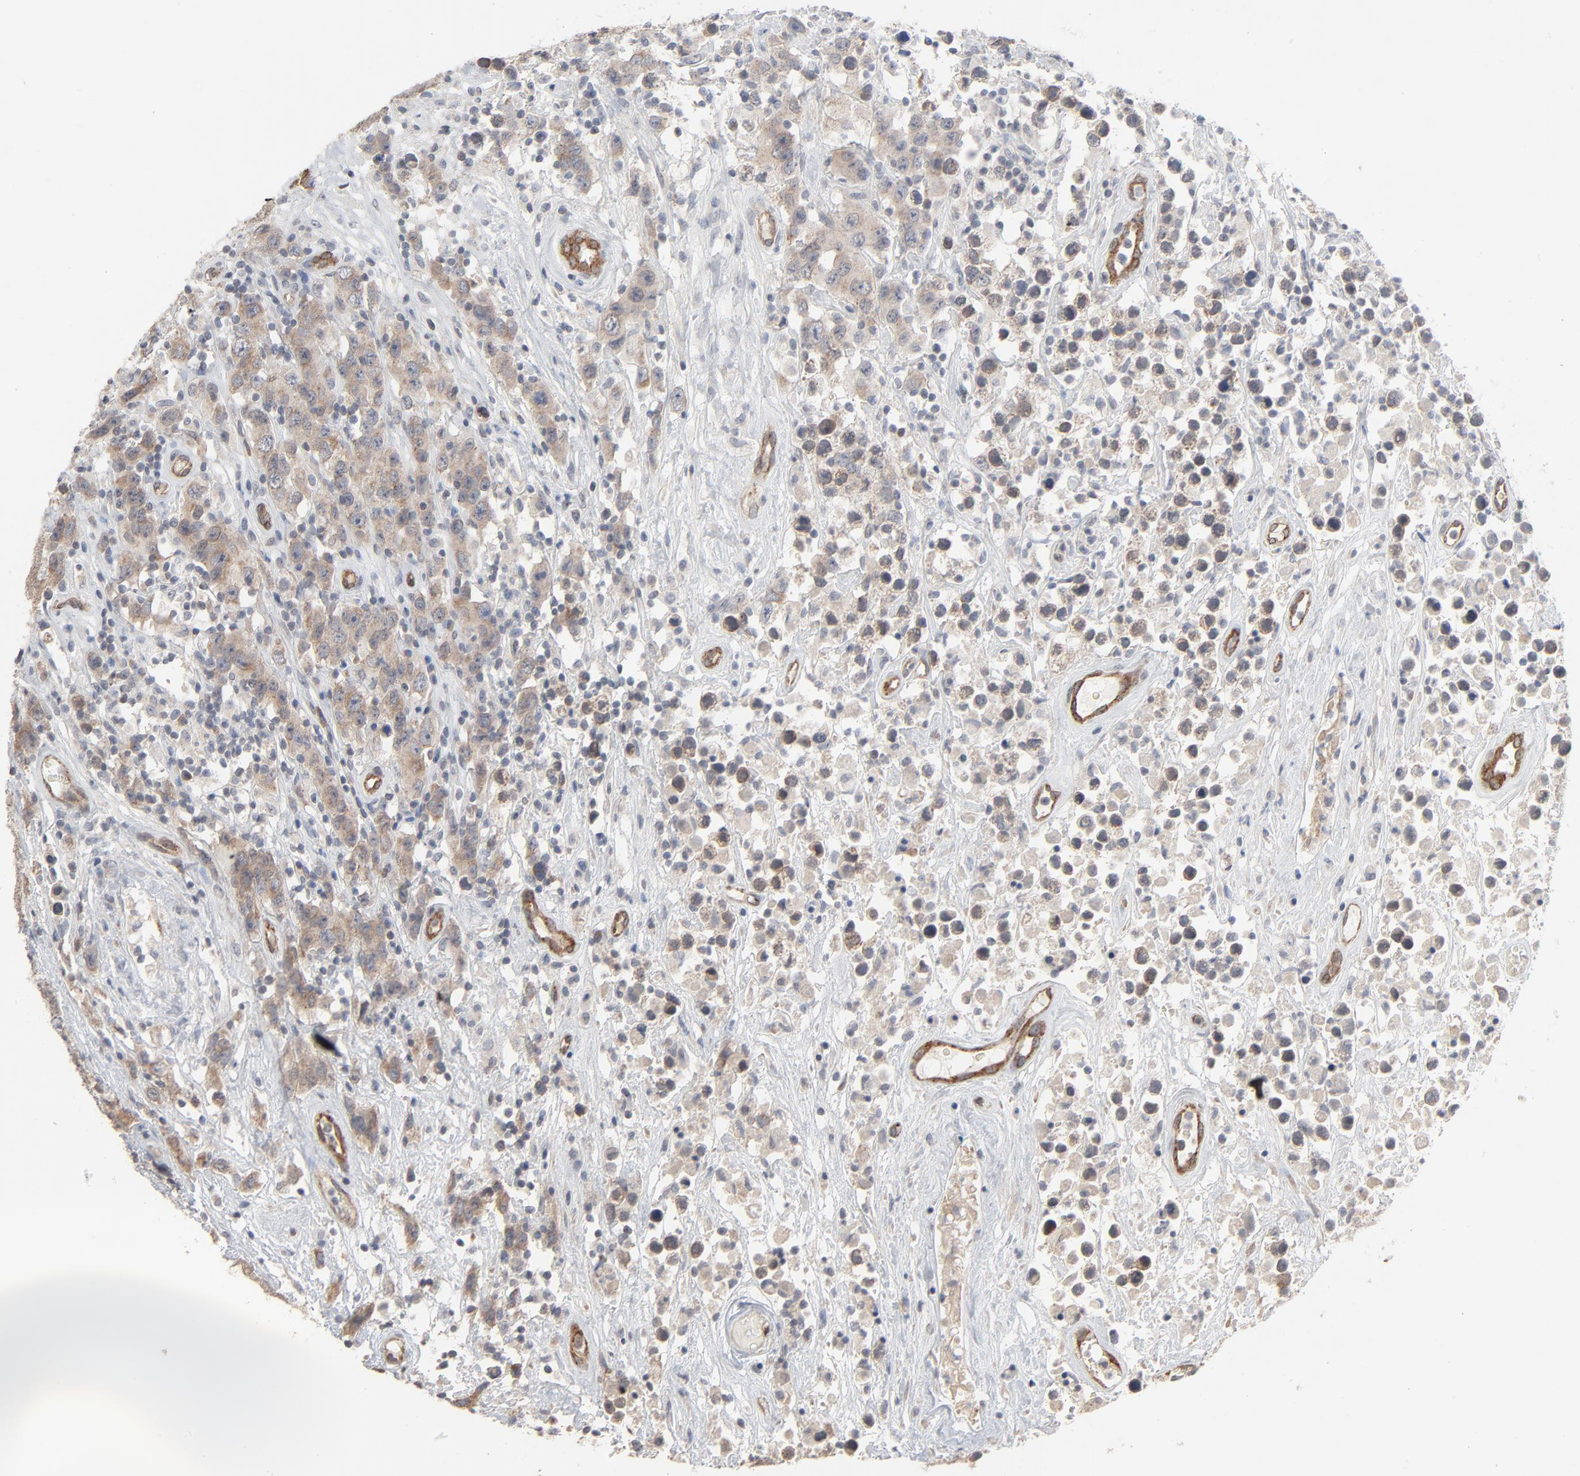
{"staining": {"intensity": "weak", "quantity": ">75%", "location": "cytoplasmic/membranous"}, "tissue": "testis cancer", "cell_type": "Tumor cells", "image_type": "cancer", "snomed": [{"axis": "morphology", "description": "Seminoma, NOS"}, {"axis": "topography", "description": "Testis"}], "caption": "Immunohistochemical staining of seminoma (testis) exhibits low levels of weak cytoplasmic/membranous protein staining in approximately >75% of tumor cells. (DAB (3,3'-diaminobenzidine) IHC with brightfield microscopy, high magnification).", "gene": "ITPR3", "patient": {"sex": "male", "age": 52}}